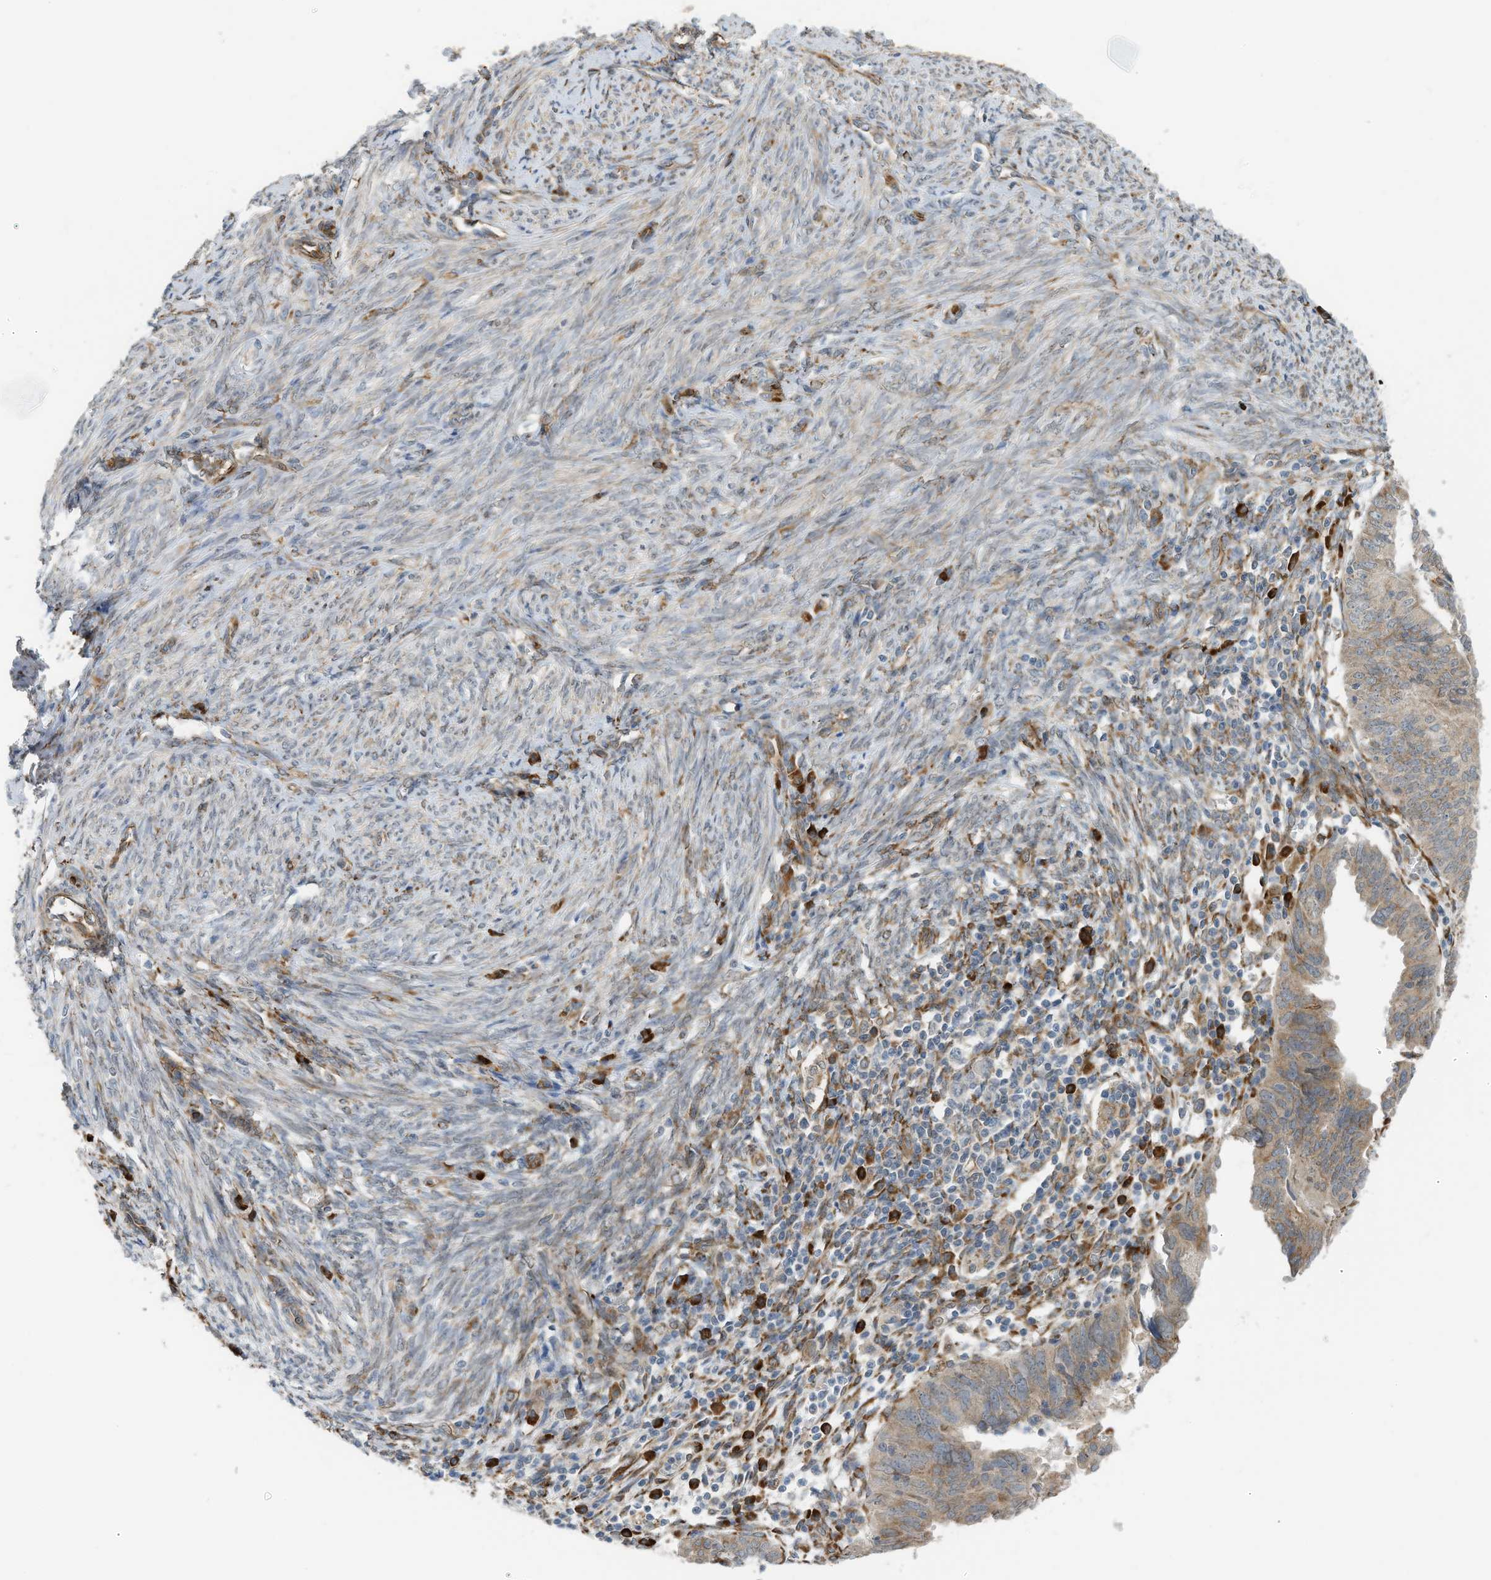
{"staining": {"intensity": "weak", "quantity": "<25%", "location": "cytoplasmic/membranous"}, "tissue": "endometrial cancer", "cell_type": "Tumor cells", "image_type": "cancer", "snomed": [{"axis": "morphology", "description": "Adenocarcinoma, NOS"}, {"axis": "topography", "description": "Uterus"}], "caption": "Immunohistochemical staining of endometrial adenocarcinoma exhibits no significant staining in tumor cells. The staining is performed using DAB (3,3'-diaminobenzidine) brown chromogen with nuclei counter-stained in using hematoxylin.", "gene": "ZBTB45", "patient": {"sex": "female", "age": 77}}